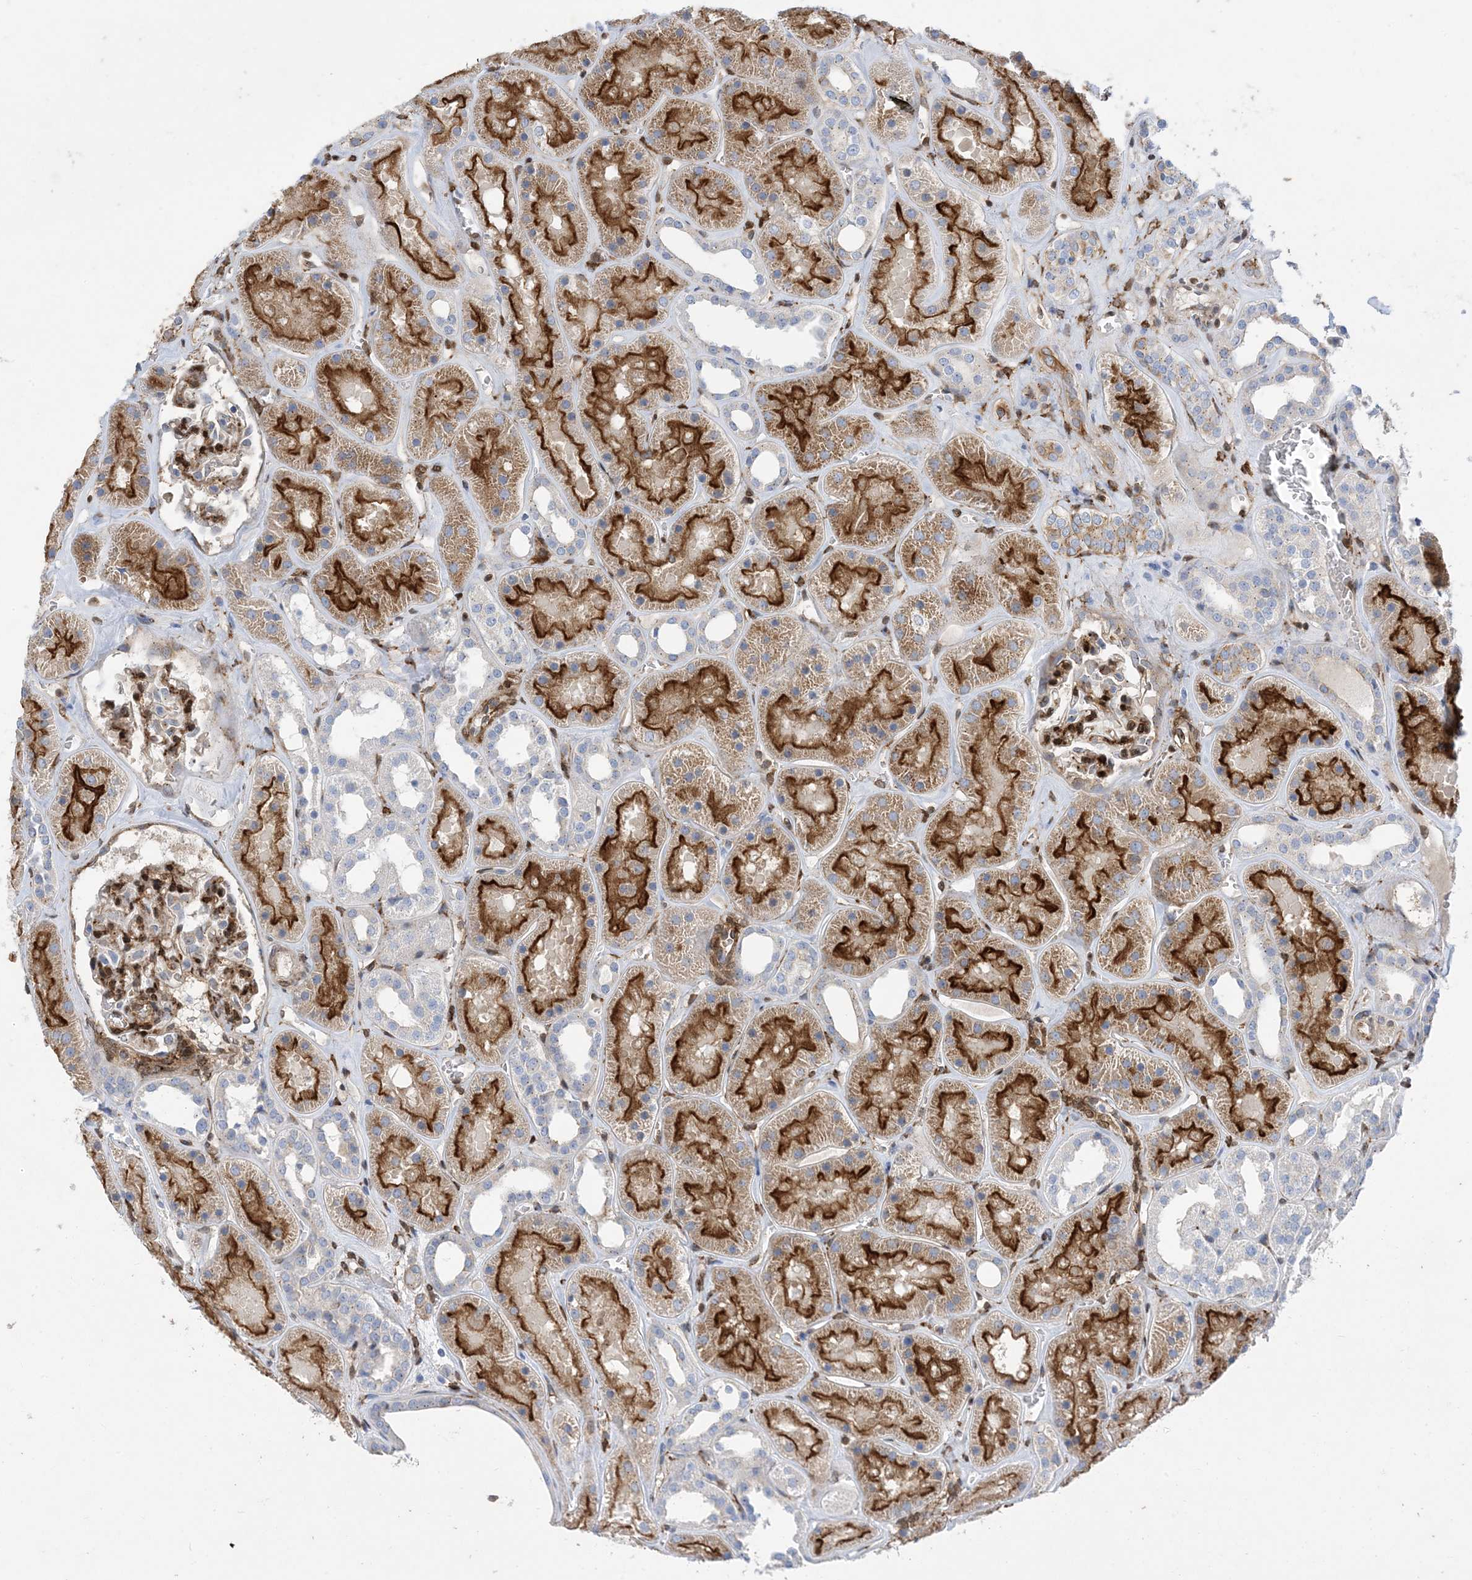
{"staining": {"intensity": "strong", "quantity": "25%-75%", "location": "cytoplasmic/membranous,nuclear"}, "tissue": "kidney", "cell_type": "Cells in glomeruli", "image_type": "normal", "snomed": [{"axis": "morphology", "description": "Normal tissue, NOS"}, {"axis": "topography", "description": "Kidney"}], "caption": "IHC of unremarkable human kidney reveals high levels of strong cytoplasmic/membranous,nuclear expression in about 25%-75% of cells in glomeruli. The staining is performed using DAB (3,3'-diaminobenzidine) brown chromogen to label protein expression. The nuclei are counter-stained blue using hematoxylin.", "gene": "RBMS3", "patient": {"sex": "female", "age": 41}}